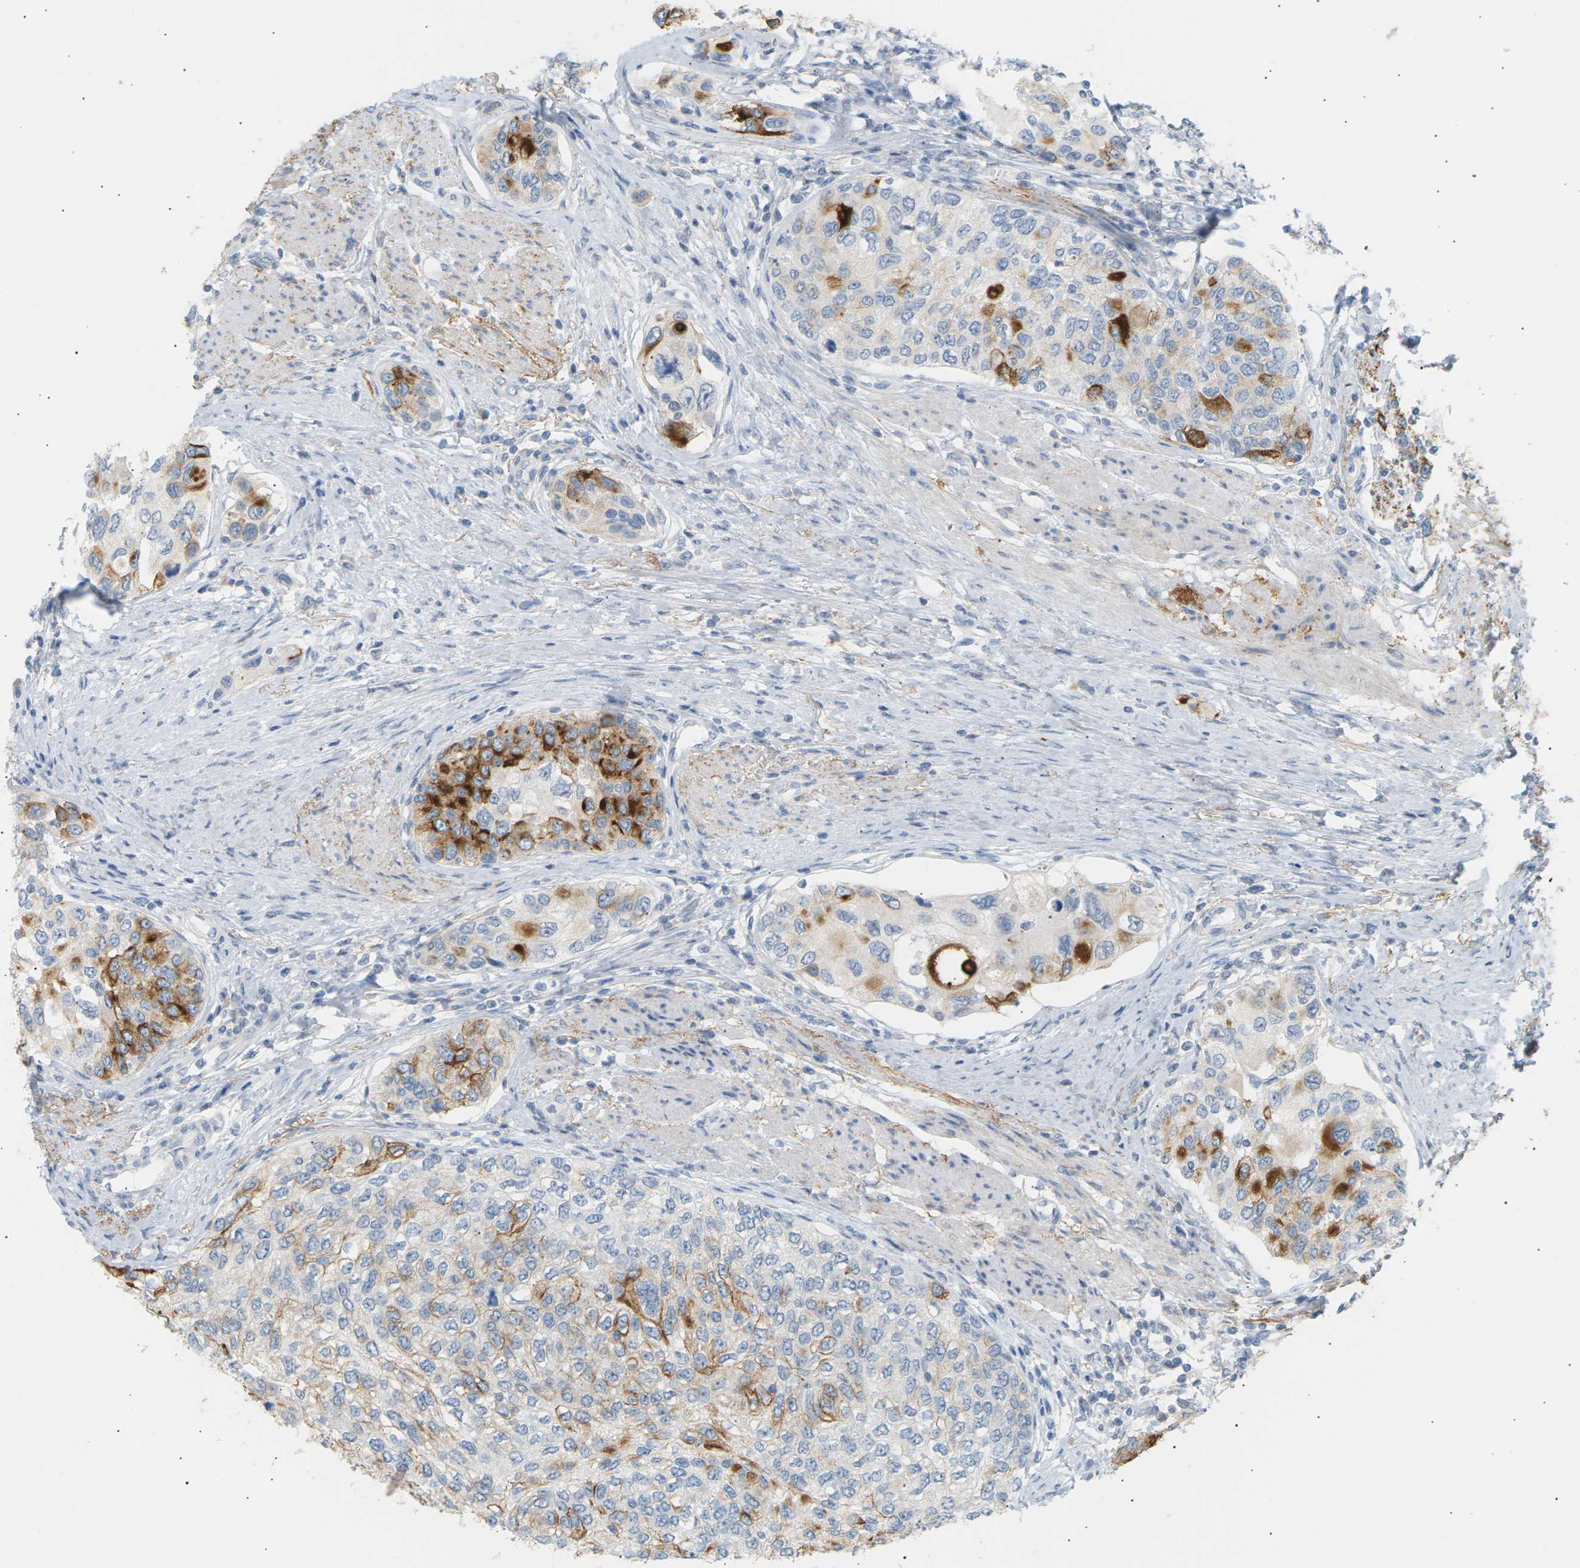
{"staining": {"intensity": "strong", "quantity": "<25%", "location": "cytoplasmic/membranous"}, "tissue": "urothelial cancer", "cell_type": "Tumor cells", "image_type": "cancer", "snomed": [{"axis": "morphology", "description": "Urothelial carcinoma, High grade"}, {"axis": "topography", "description": "Urinary bladder"}], "caption": "High-grade urothelial carcinoma stained for a protein demonstrates strong cytoplasmic/membranous positivity in tumor cells.", "gene": "CLU", "patient": {"sex": "female", "age": 56}}